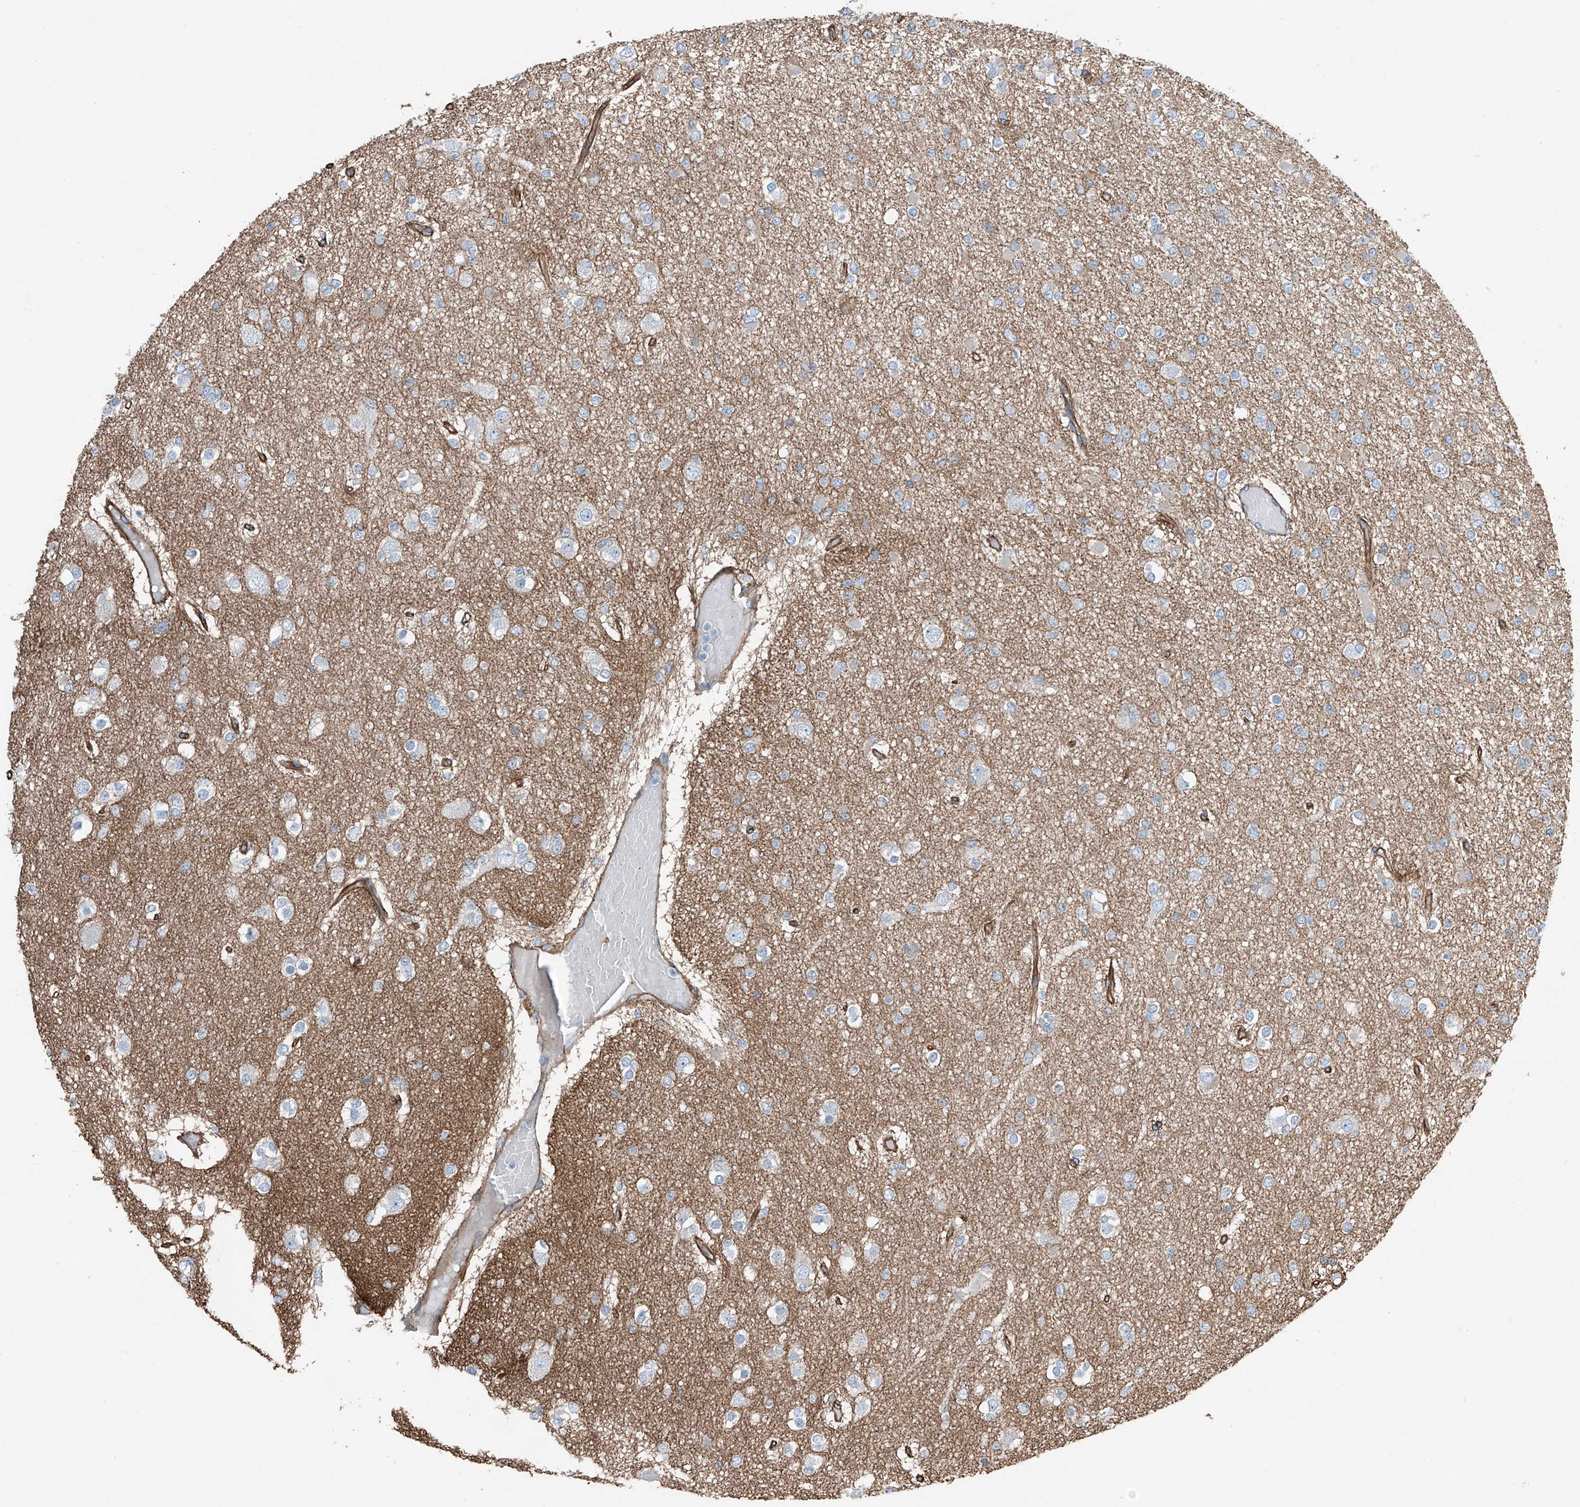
{"staining": {"intensity": "negative", "quantity": "none", "location": "none"}, "tissue": "glioma", "cell_type": "Tumor cells", "image_type": "cancer", "snomed": [{"axis": "morphology", "description": "Glioma, malignant, Low grade"}, {"axis": "topography", "description": "Brain"}], "caption": "The histopathology image displays no significant positivity in tumor cells of malignant low-grade glioma.", "gene": "THEMIS2", "patient": {"sex": "female", "age": 22}}